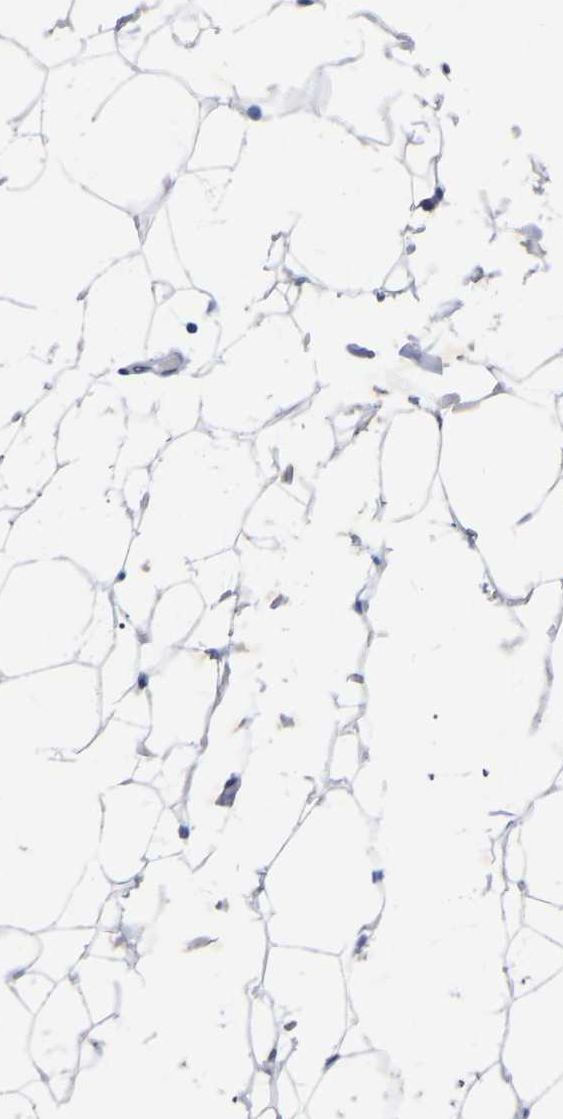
{"staining": {"intensity": "negative", "quantity": "none", "location": "none"}, "tissue": "adipose tissue", "cell_type": "Adipocytes", "image_type": "normal", "snomed": [{"axis": "morphology", "description": "Normal tissue, NOS"}, {"axis": "topography", "description": "Breast"}, {"axis": "topography", "description": "Soft tissue"}], "caption": "DAB (3,3'-diaminobenzidine) immunohistochemical staining of normal adipose tissue exhibits no significant staining in adipocytes.", "gene": "UBE4B", "patient": {"sex": "female", "age": 75}}